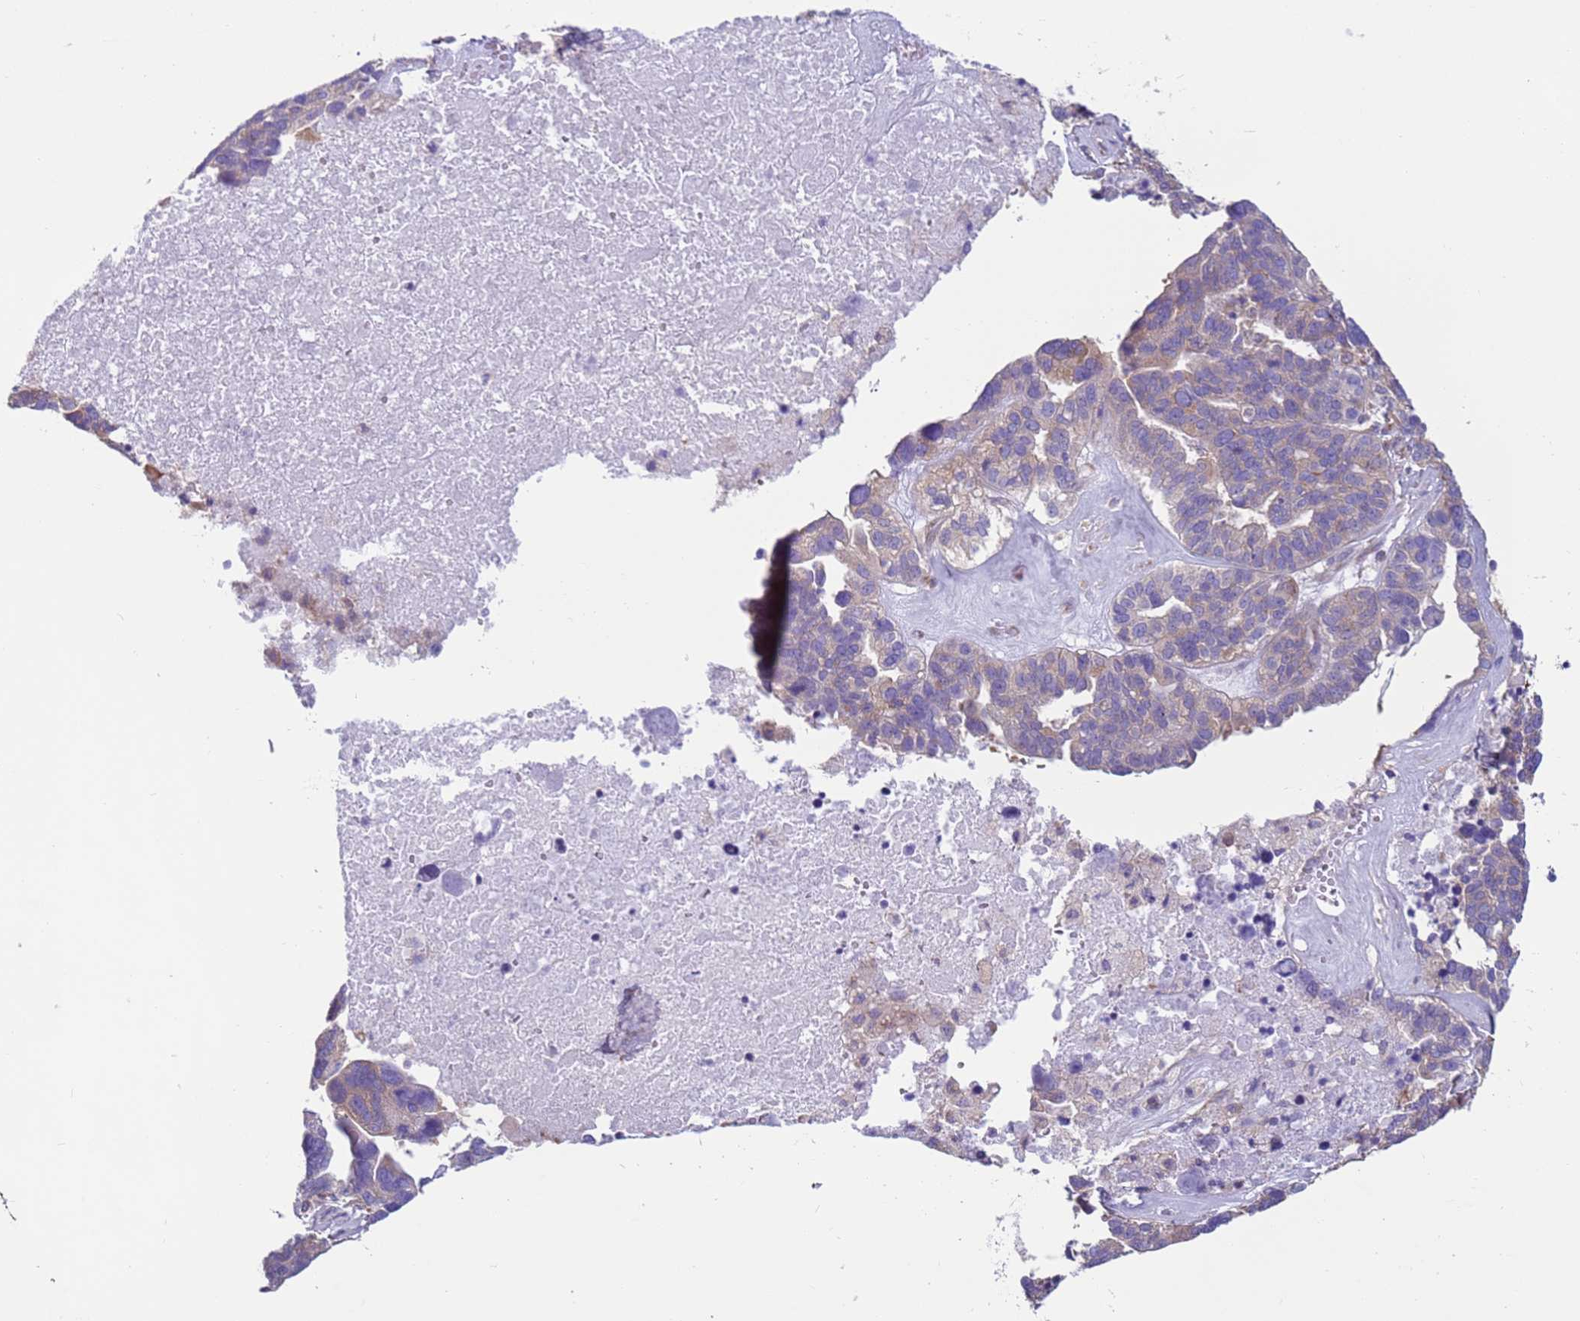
{"staining": {"intensity": "weak", "quantity": "25%-75%", "location": "cytoplasmic/membranous"}, "tissue": "ovarian cancer", "cell_type": "Tumor cells", "image_type": "cancer", "snomed": [{"axis": "morphology", "description": "Cystadenocarcinoma, serous, NOS"}, {"axis": "topography", "description": "Ovary"}], "caption": "Immunohistochemistry (IHC) (DAB (3,3'-diaminobenzidine)) staining of serous cystadenocarcinoma (ovarian) exhibits weak cytoplasmic/membranous protein staining in approximately 25%-75% of tumor cells.", "gene": "VARS1", "patient": {"sex": "female", "age": 59}}